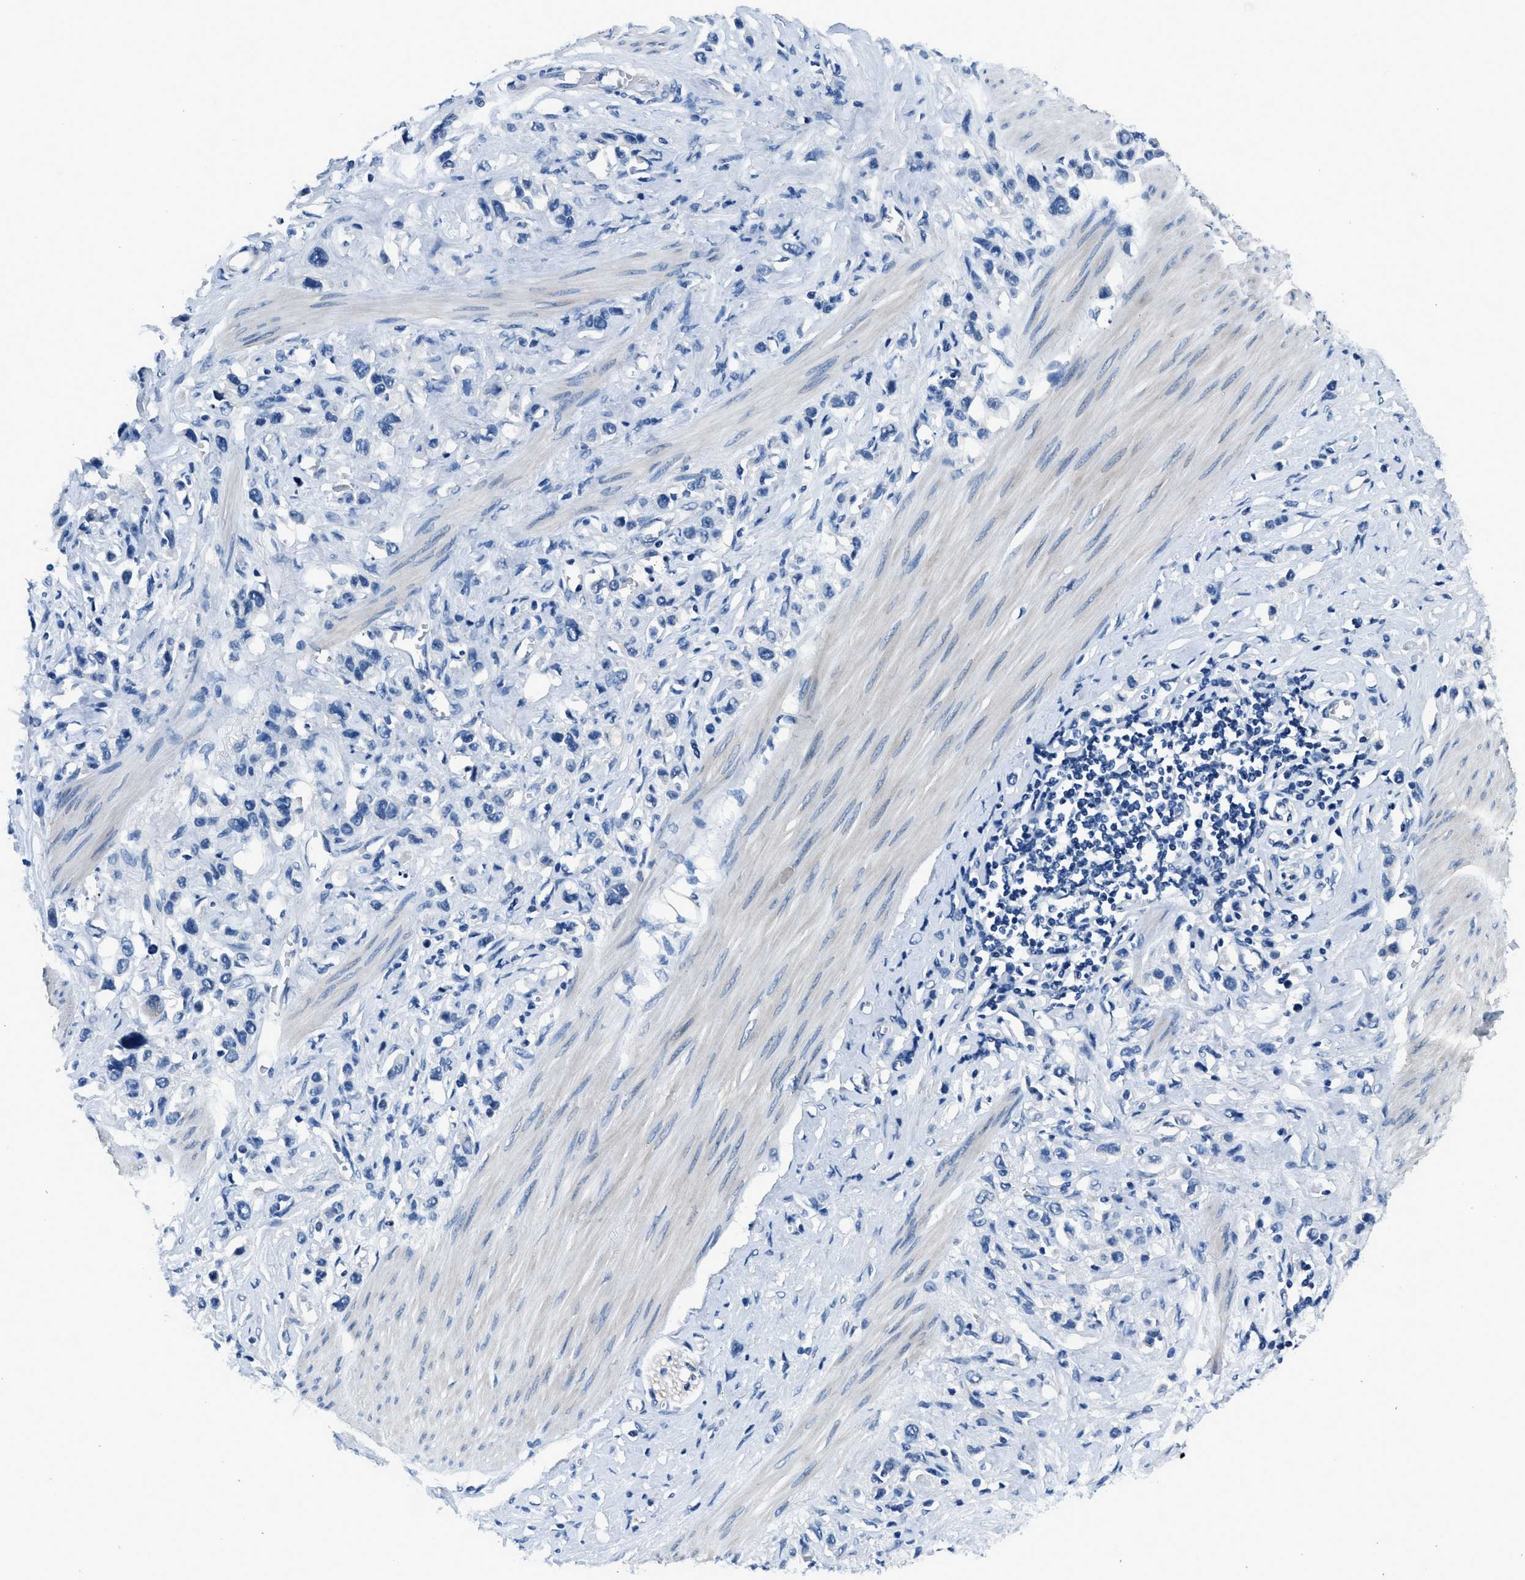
{"staining": {"intensity": "negative", "quantity": "none", "location": "none"}, "tissue": "stomach cancer", "cell_type": "Tumor cells", "image_type": "cancer", "snomed": [{"axis": "morphology", "description": "Adenocarcinoma, NOS"}, {"axis": "topography", "description": "Stomach"}], "caption": "Tumor cells are negative for protein expression in human stomach cancer (adenocarcinoma).", "gene": "GJA3", "patient": {"sex": "female", "age": 65}}